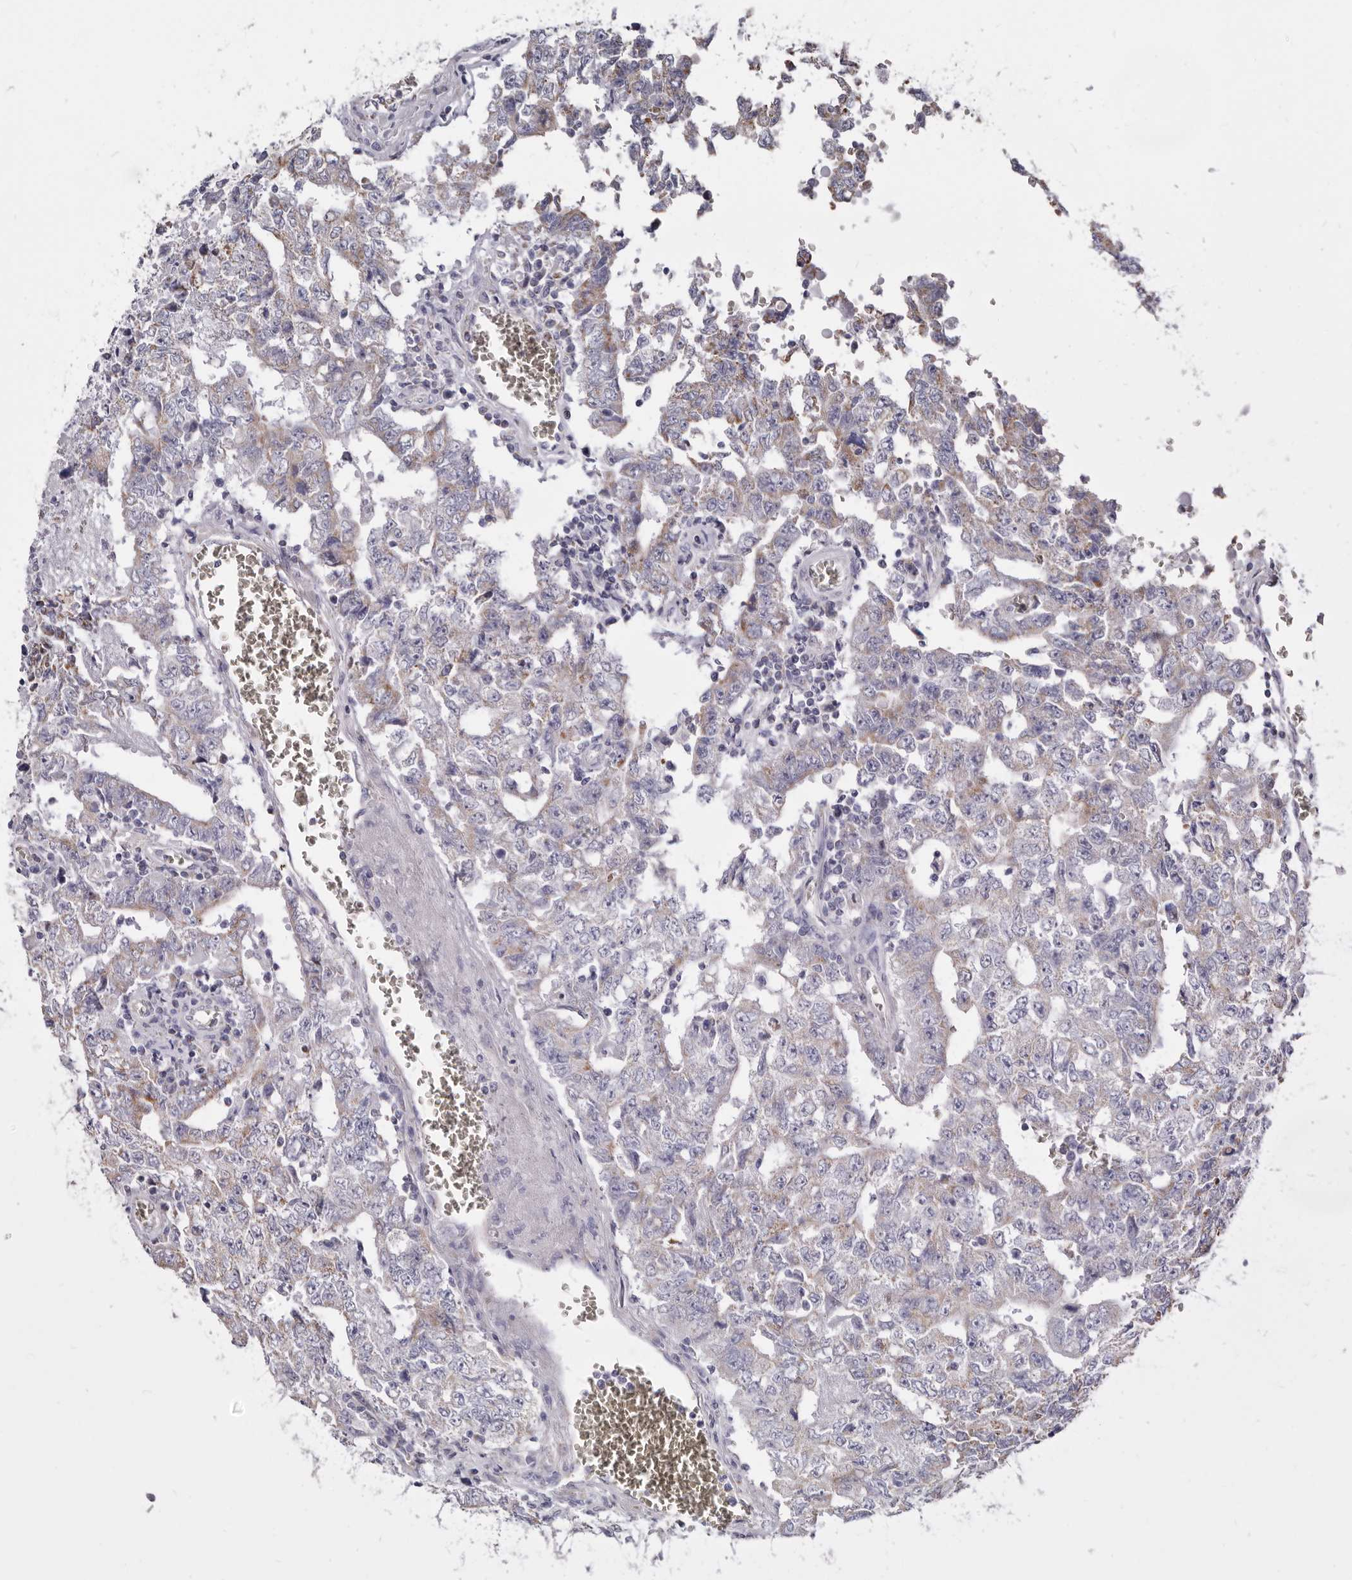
{"staining": {"intensity": "weak", "quantity": "25%-75%", "location": "cytoplasmic/membranous"}, "tissue": "testis cancer", "cell_type": "Tumor cells", "image_type": "cancer", "snomed": [{"axis": "morphology", "description": "Carcinoma, Embryonal, NOS"}, {"axis": "topography", "description": "Testis"}], "caption": "This is a micrograph of immunohistochemistry staining of testis embryonal carcinoma, which shows weak expression in the cytoplasmic/membranous of tumor cells.", "gene": "RSPO2", "patient": {"sex": "male", "age": 26}}